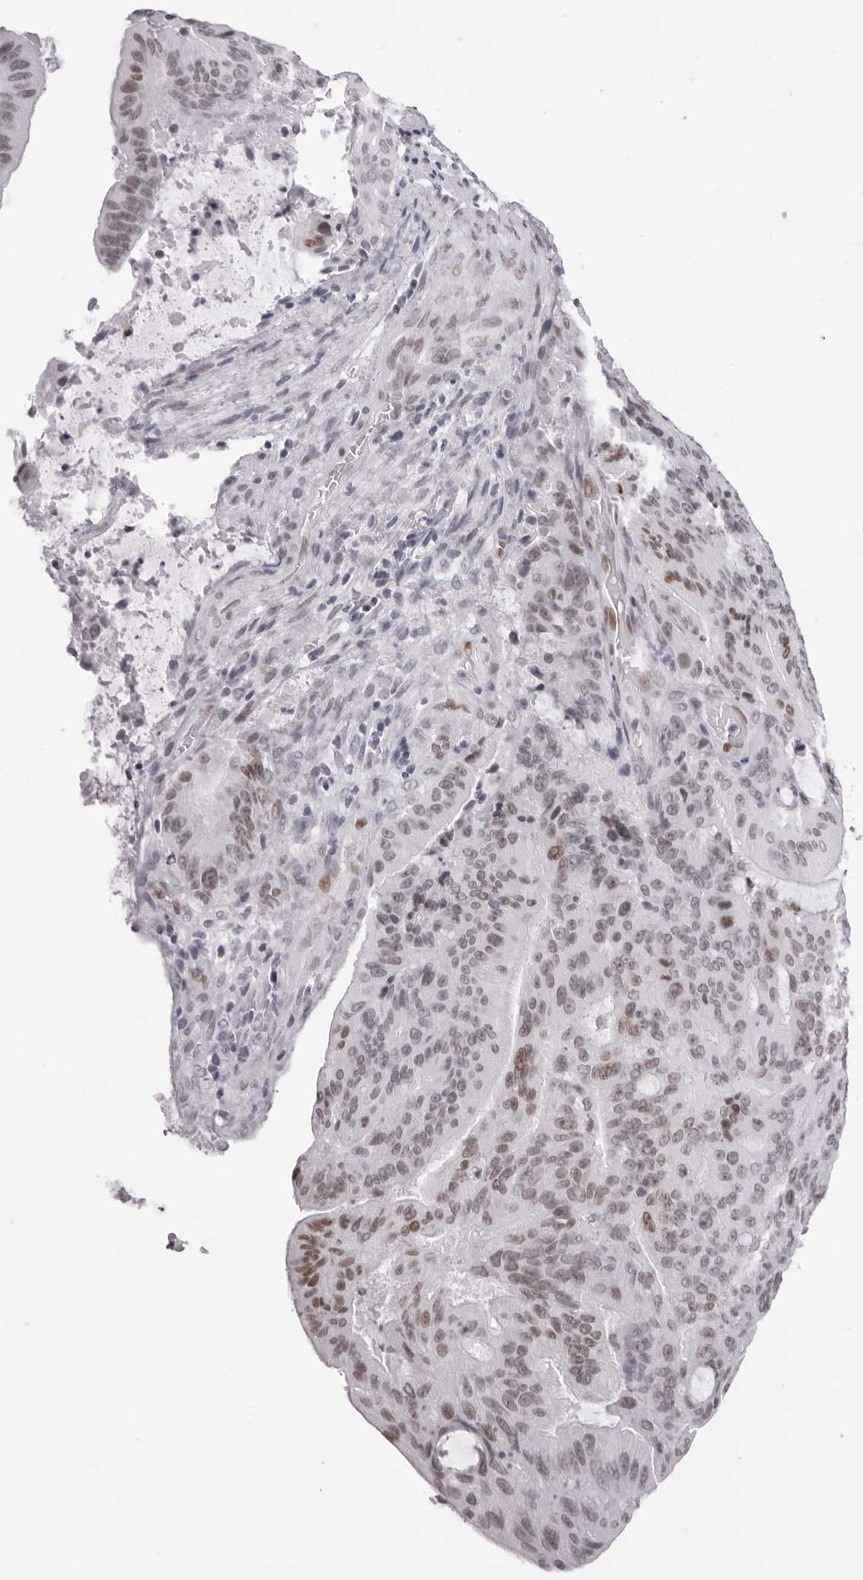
{"staining": {"intensity": "moderate", "quantity": "25%-75%", "location": "nuclear"}, "tissue": "liver cancer", "cell_type": "Tumor cells", "image_type": "cancer", "snomed": [{"axis": "morphology", "description": "Normal tissue, NOS"}, {"axis": "morphology", "description": "Cholangiocarcinoma"}, {"axis": "topography", "description": "Liver"}, {"axis": "topography", "description": "Peripheral nerve tissue"}], "caption": "Cholangiocarcinoma (liver) stained with DAB IHC demonstrates medium levels of moderate nuclear expression in about 25%-75% of tumor cells.", "gene": "MAFK", "patient": {"sex": "female", "age": 73}}